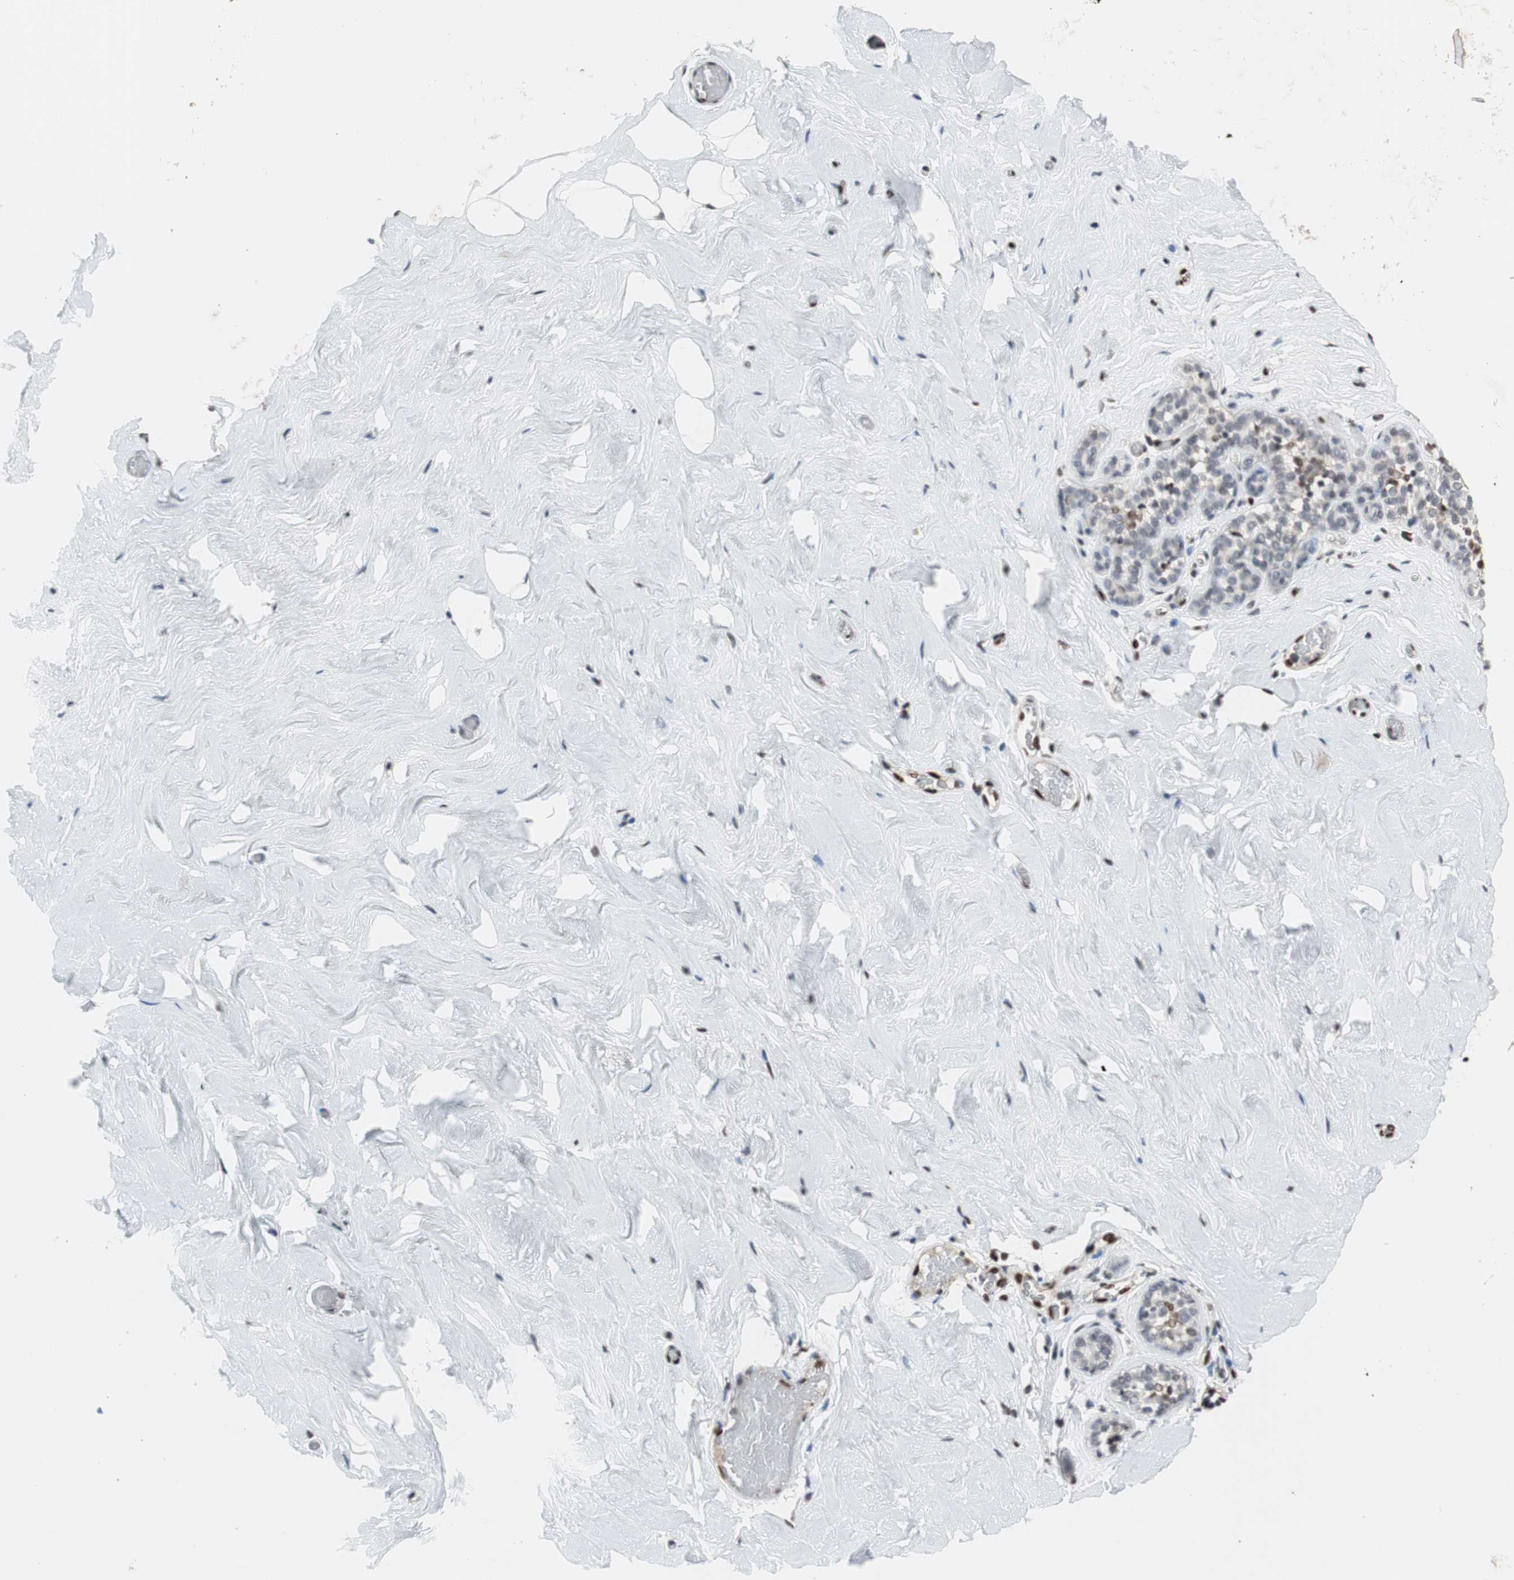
{"staining": {"intensity": "moderate", "quantity": "25%-75%", "location": "nuclear"}, "tissue": "breast", "cell_type": "Adipocytes", "image_type": "normal", "snomed": [{"axis": "morphology", "description": "Normal tissue, NOS"}, {"axis": "topography", "description": "Breast"}], "caption": "The immunohistochemical stain labels moderate nuclear expression in adipocytes of normal breast. (brown staining indicates protein expression, while blue staining denotes nuclei).", "gene": "PML", "patient": {"sex": "female", "age": 75}}